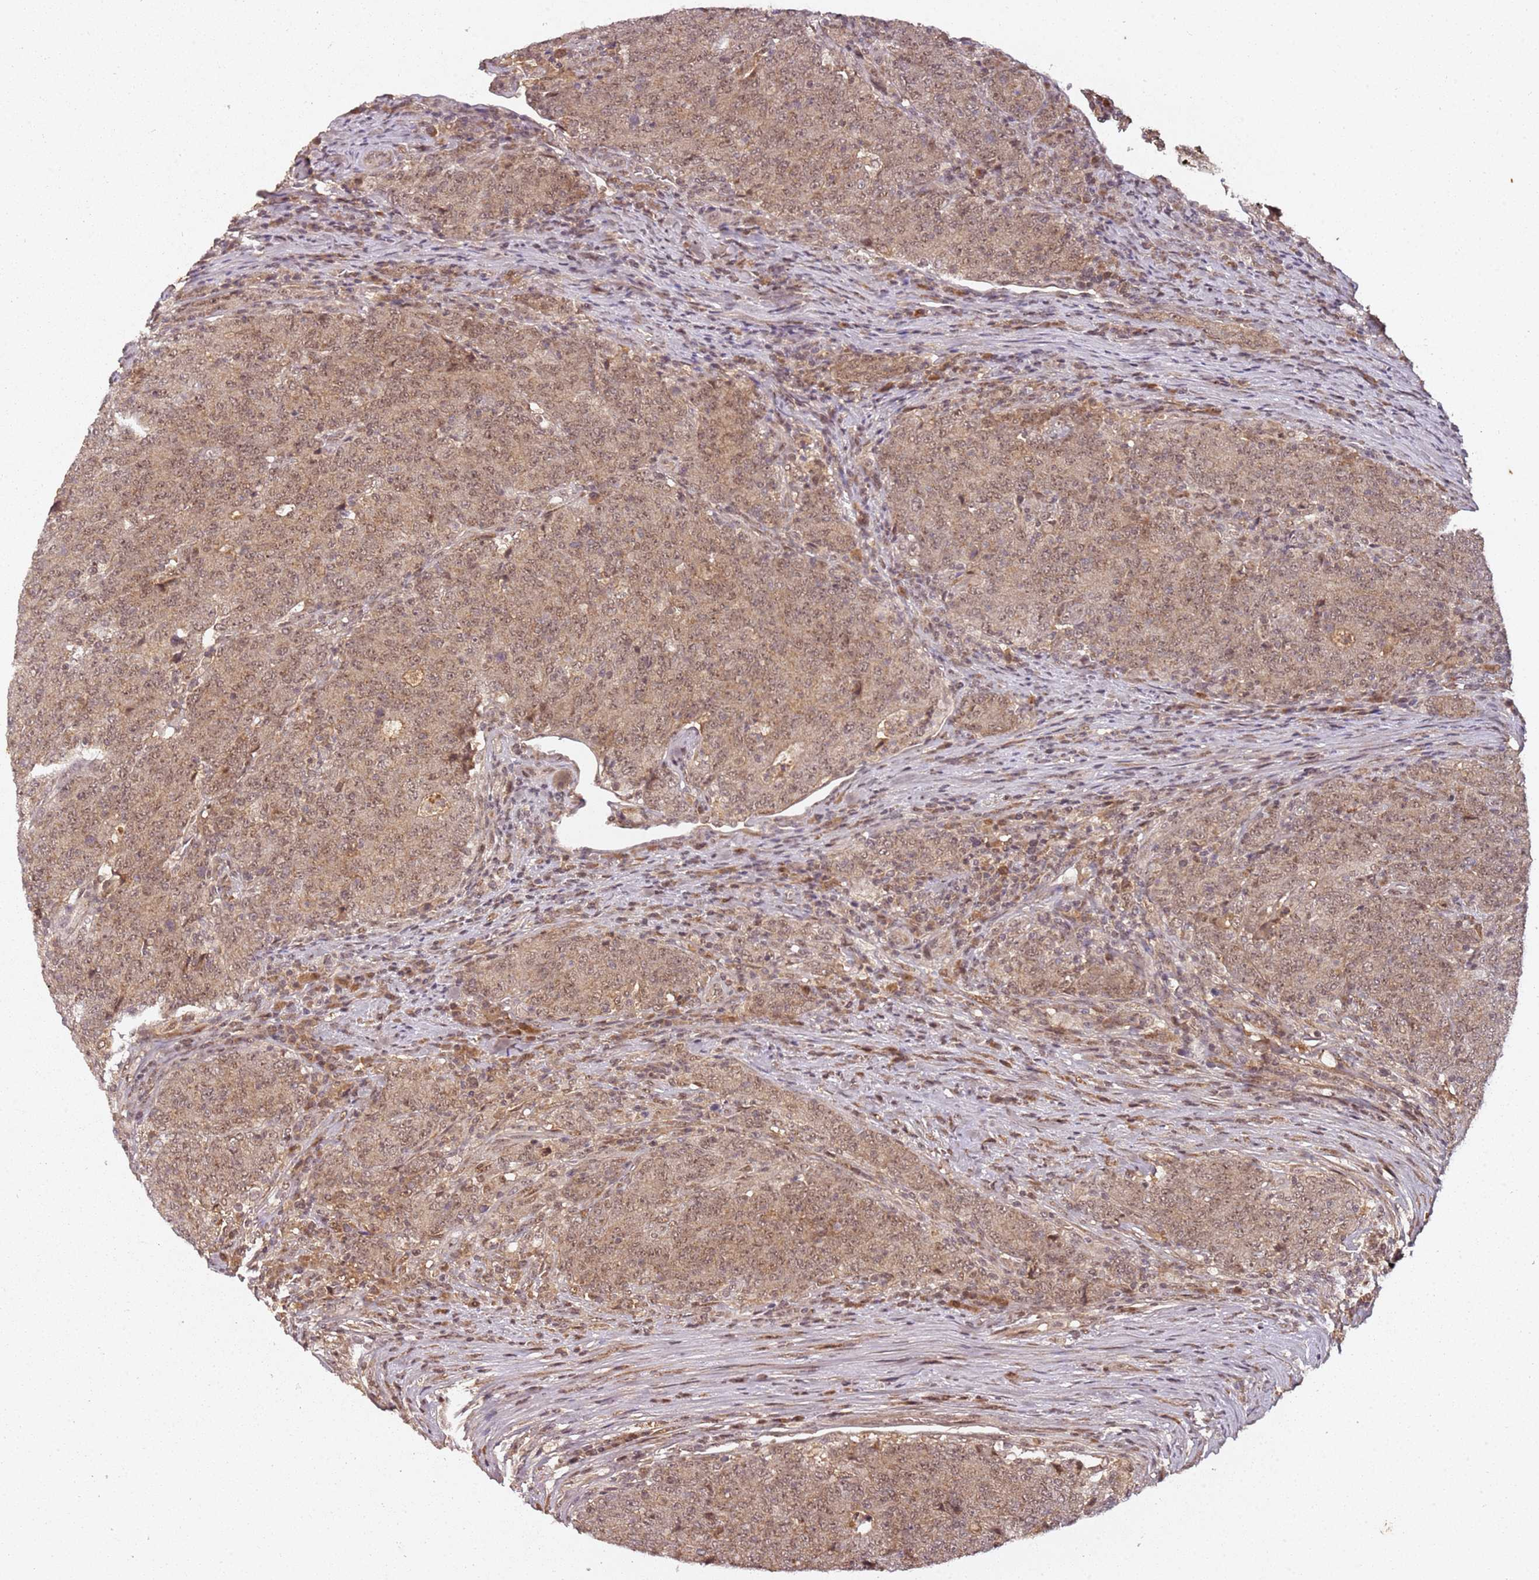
{"staining": {"intensity": "moderate", "quantity": ">75%", "location": "cytoplasmic/membranous,nuclear"}, "tissue": "colorectal cancer", "cell_type": "Tumor cells", "image_type": "cancer", "snomed": [{"axis": "morphology", "description": "Adenocarcinoma, NOS"}, {"axis": "topography", "description": "Colon"}], "caption": "This is an image of immunohistochemistry (IHC) staining of colorectal adenocarcinoma, which shows moderate staining in the cytoplasmic/membranous and nuclear of tumor cells.", "gene": "COL1A2", "patient": {"sex": "female", "age": 75}}